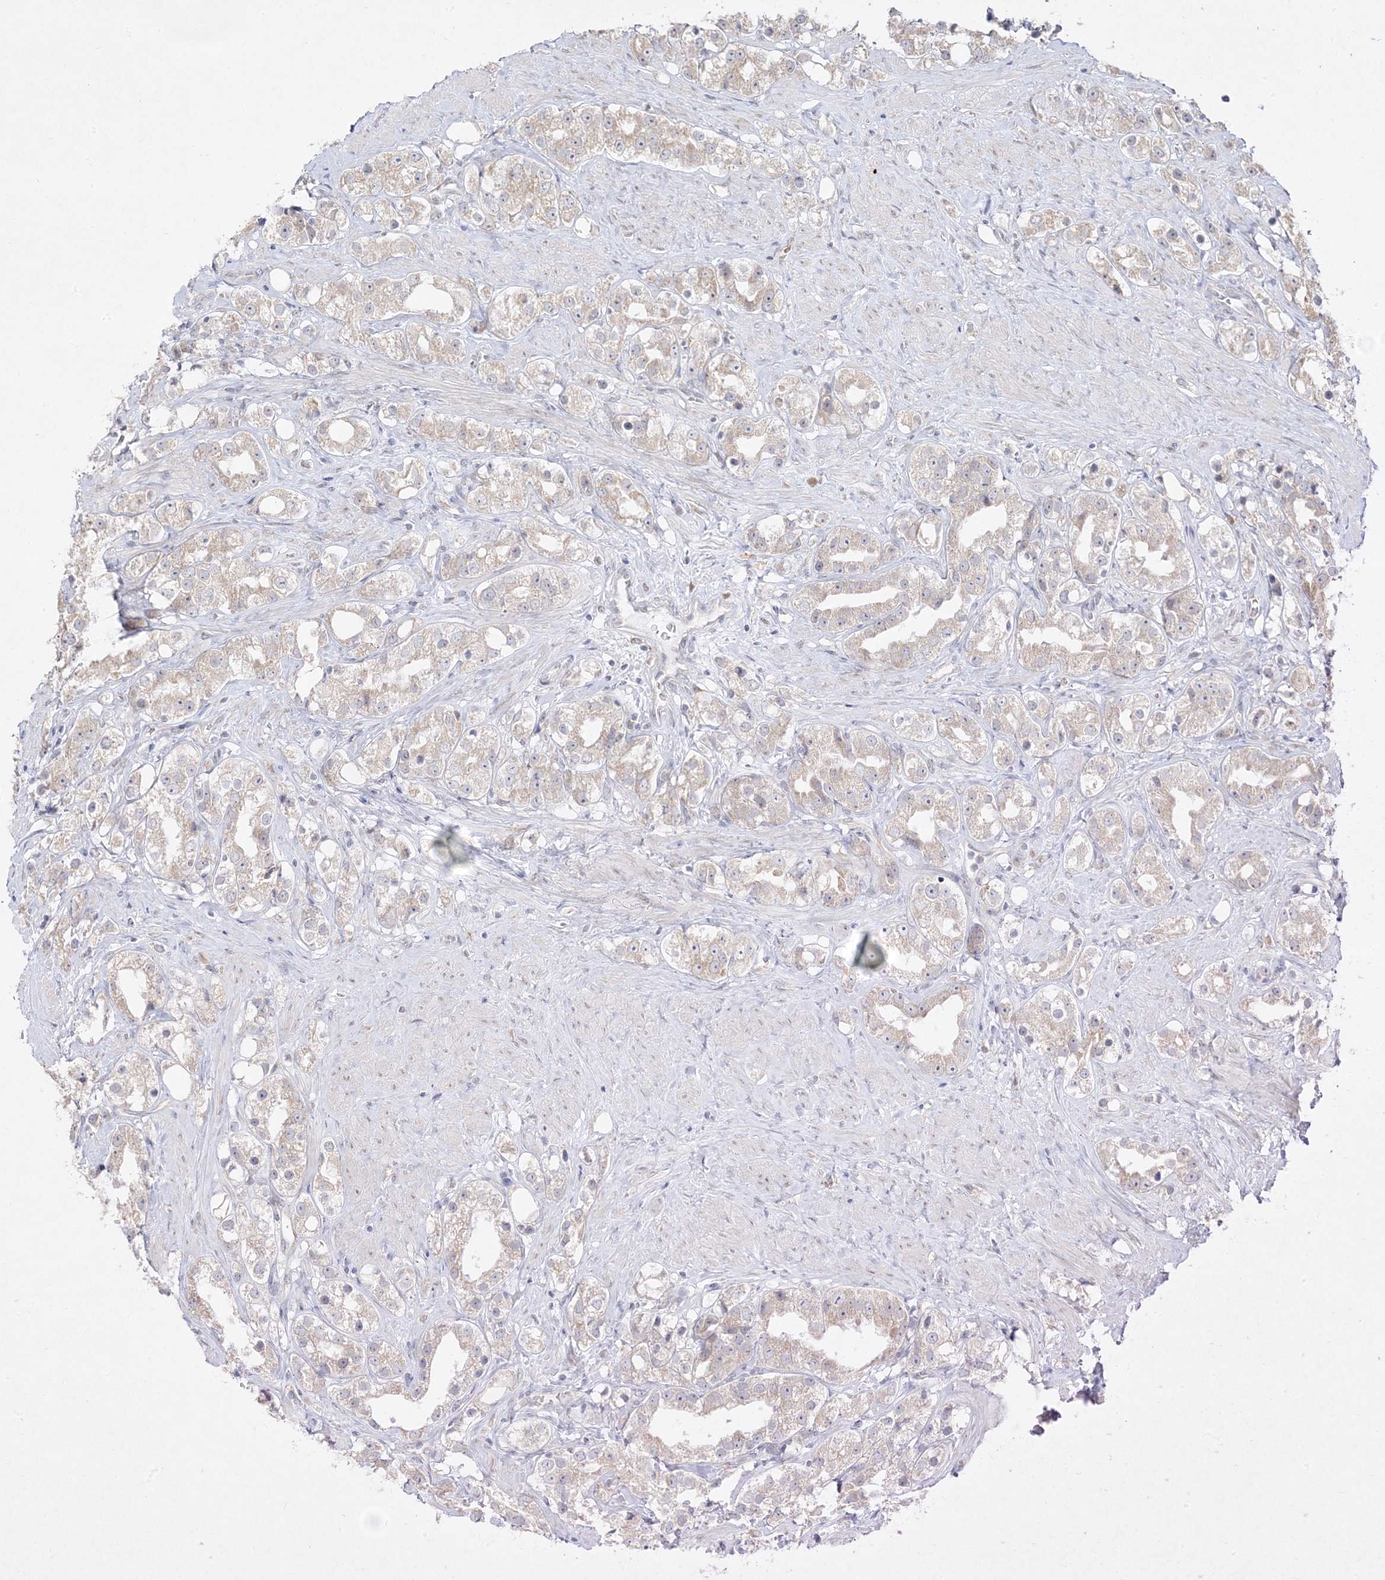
{"staining": {"intensity": "negative", "quantity": "none", "location": "none"}, "tissue": "prostate cancer", "cell_type": "Tumor cells", "image_type": "cancer", "snomed": [{"axis": "morphology", "description": "Adenocarcinoma, NOS"}, {"axis": "topography", "description": "Prostate"}], "caption": "An IHC histopathology image of prostate cancer (adenocarcinoma) is shown. There is no staining in tumor cells of prostate cancer (adenocarcinoma).", "gene": "C2CD2", "patient": {"sex": "male", "age": 79}}